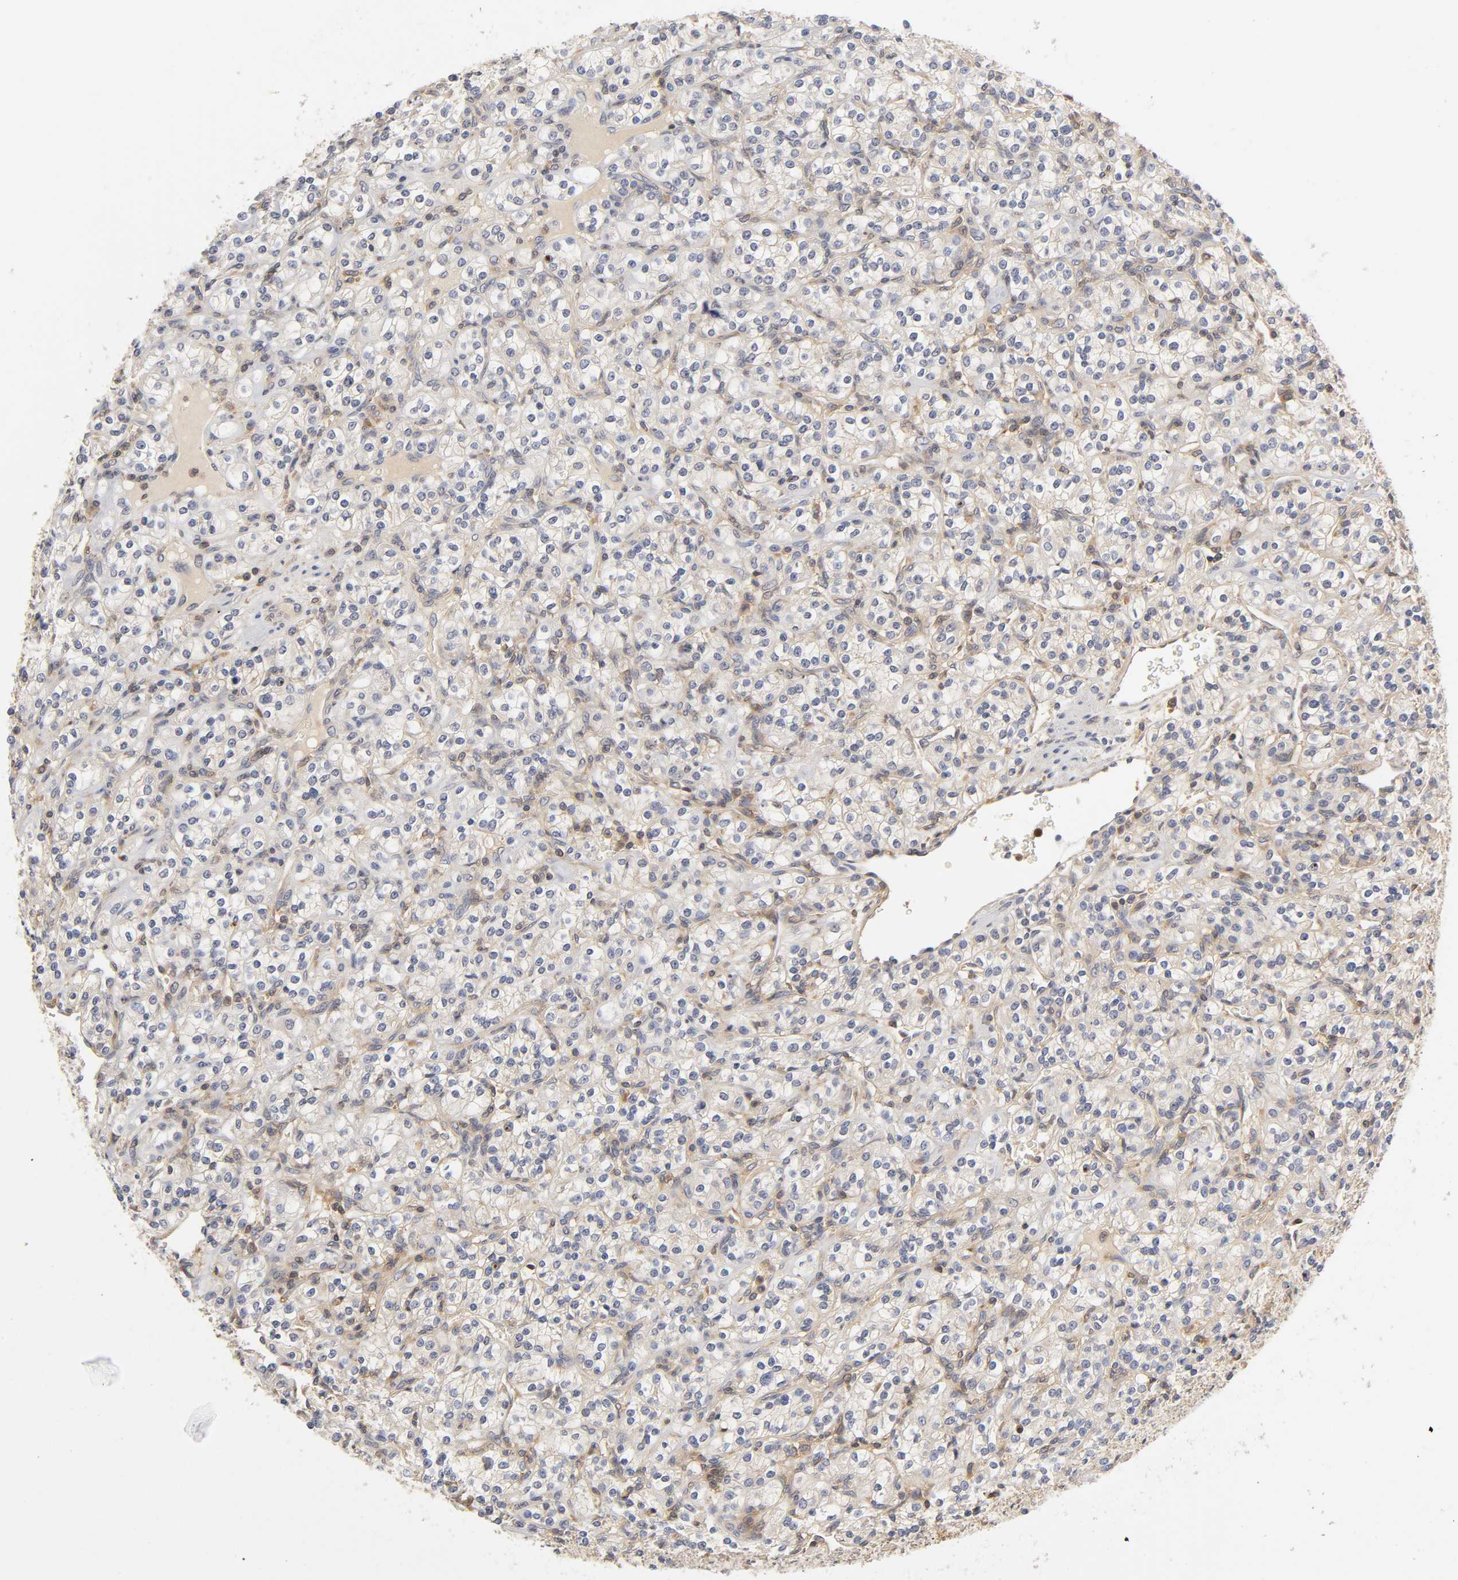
{"staining": {"intensity": "negative", "quantity": "none", "location": "none"}, "tissue": "renal cancer", "cell_type": "Tumor cells", "image_type": "cancer", "snomed": [{"axis": "morphology", "description": "Adenocarcinoma, NOS"}, {"axis": "topography", "description": "Kidney"}], "caption": "Human renal adenocarcinoma stained for a protein using immunohistochemistry (IHC) demonstrates no positivity in tumor cells.", "gene": "RHOA", "patient": {"sex": "male", "age": 77}}